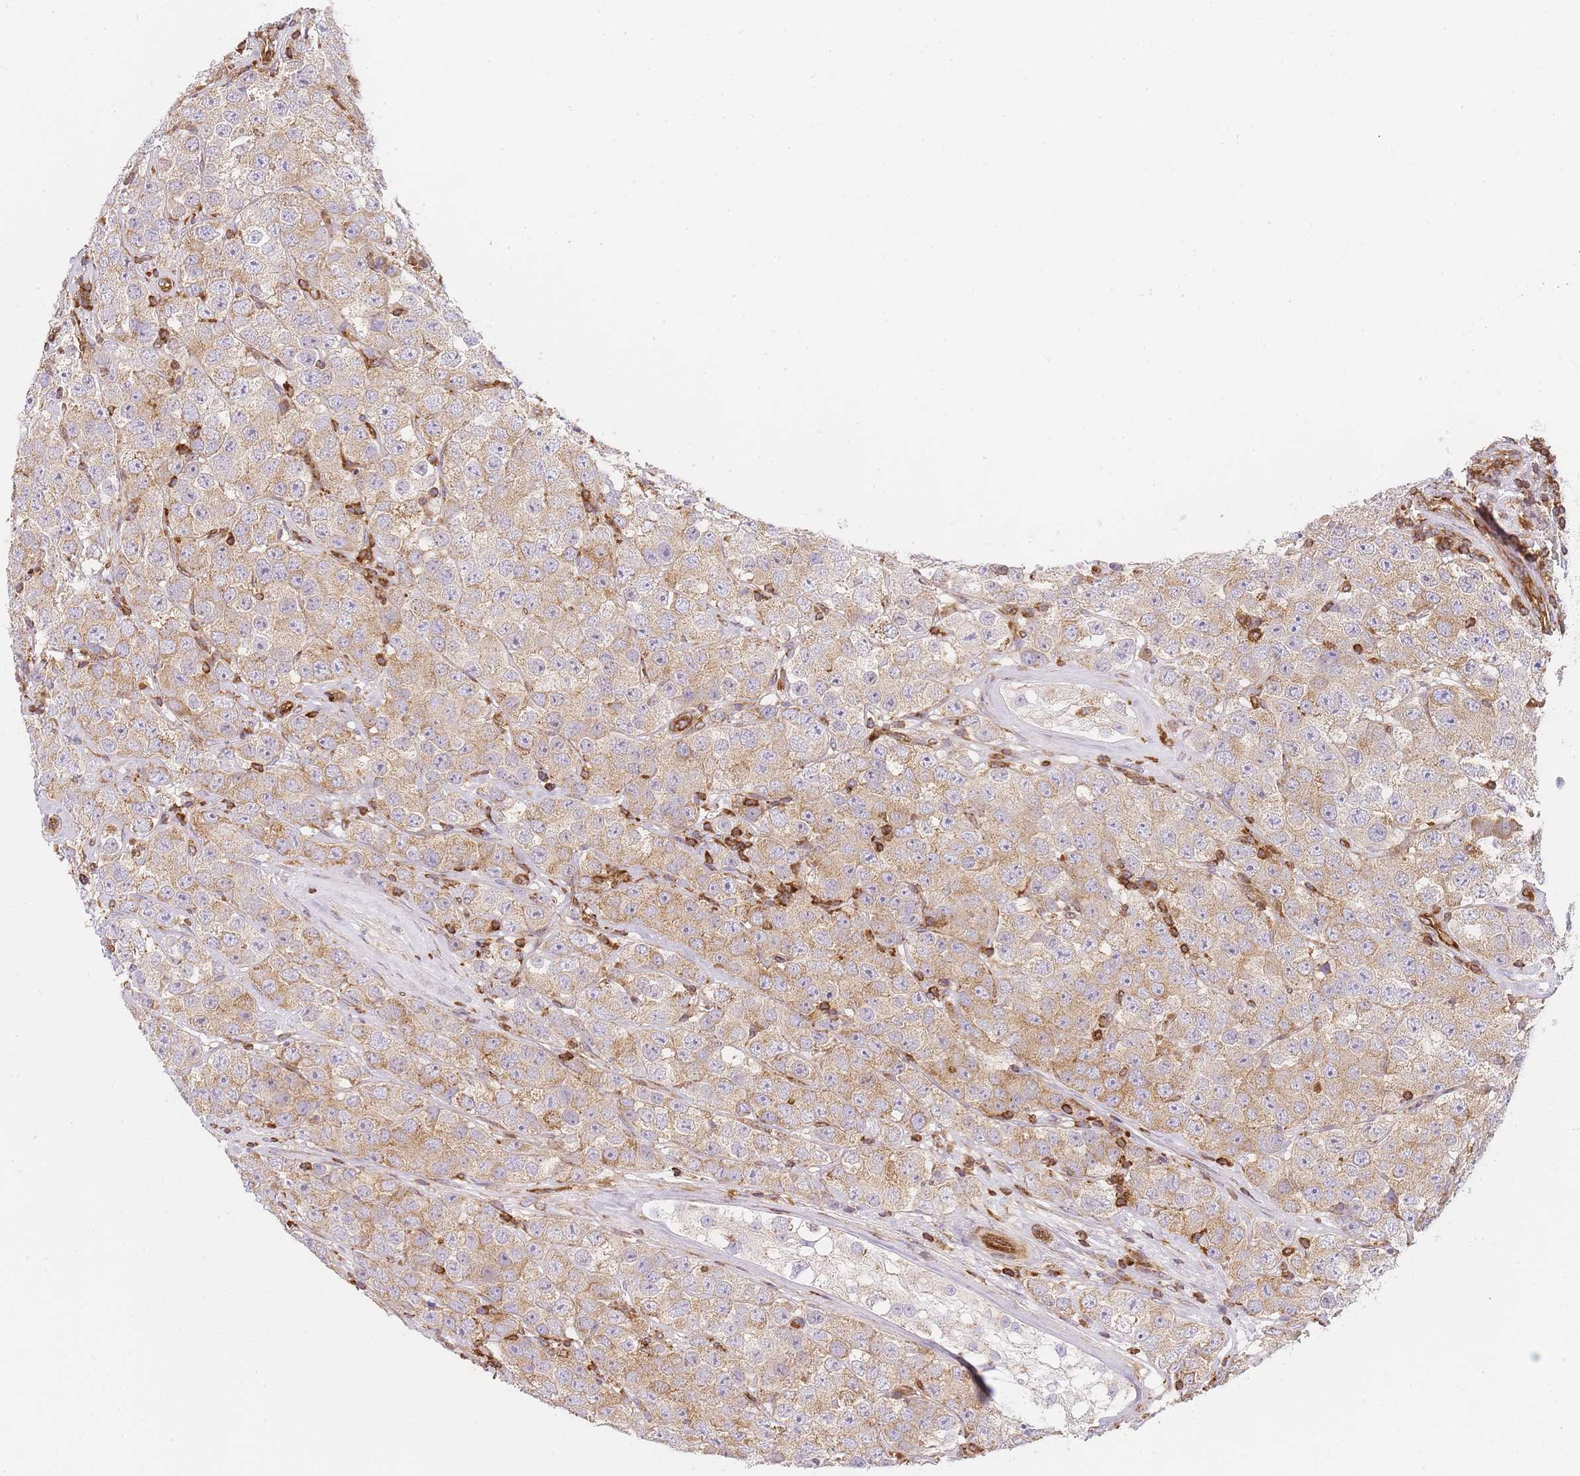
{"staining": {"intensity": "moderate", "quantity": ">75%", "location": "cytoplasmic/membranous"}, "tissue": "testis cancer", "cell_type": "Tumor cells", "image_type": "cancer", "snomed": [{"axis": "morphology", "description": "Seminoma, NOS"}, {"axis": "topography", "description": "Testis"}], "caption": "Testis seminoma stained with a brown dye demonstrates moderate cytoplasmic/membranous positive staining in about >75% of tumor cells.", "gene": "MSN", "patient": {"sex": "male", "age": 28}}